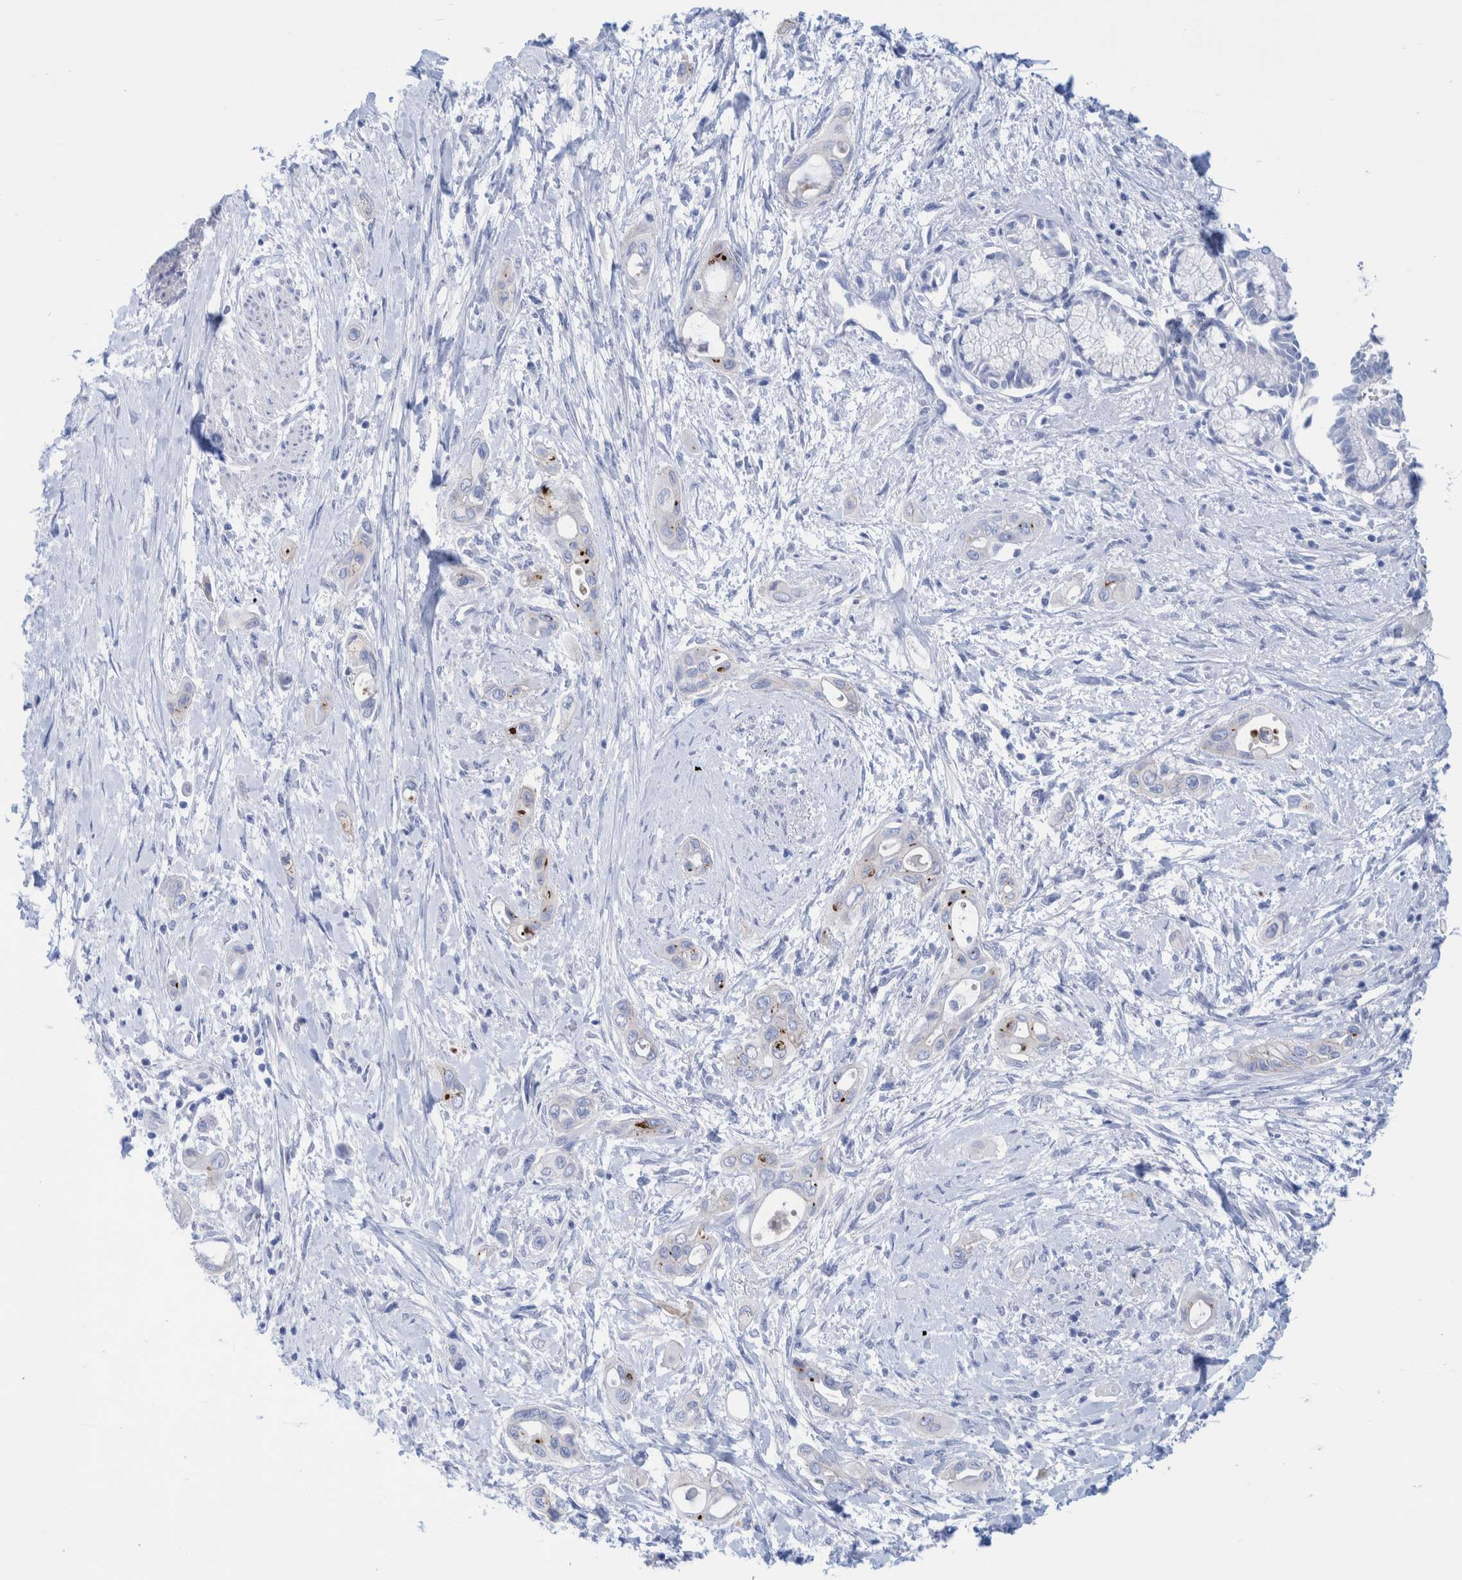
{"staining": {"intensity": "negative", "quantity": "none", "location": "none"}, "tissue": "pancreatic cancer", "cell_type": "Tumor cells", "image_type": "cancer", "snomed": [{"axis": "morphology", "description": "Adenocarcinoma, NOS"}, {"axis": "topography", "description": "Pancreas"}], "caption": "DAB (3,3'-diaminobenzidine) immunohistochemical staining of human pancreatic cancer exhibits no significant staining in tumor cells.", "gene": "PERP", "patient": {"sex": "male", "age": 59}}